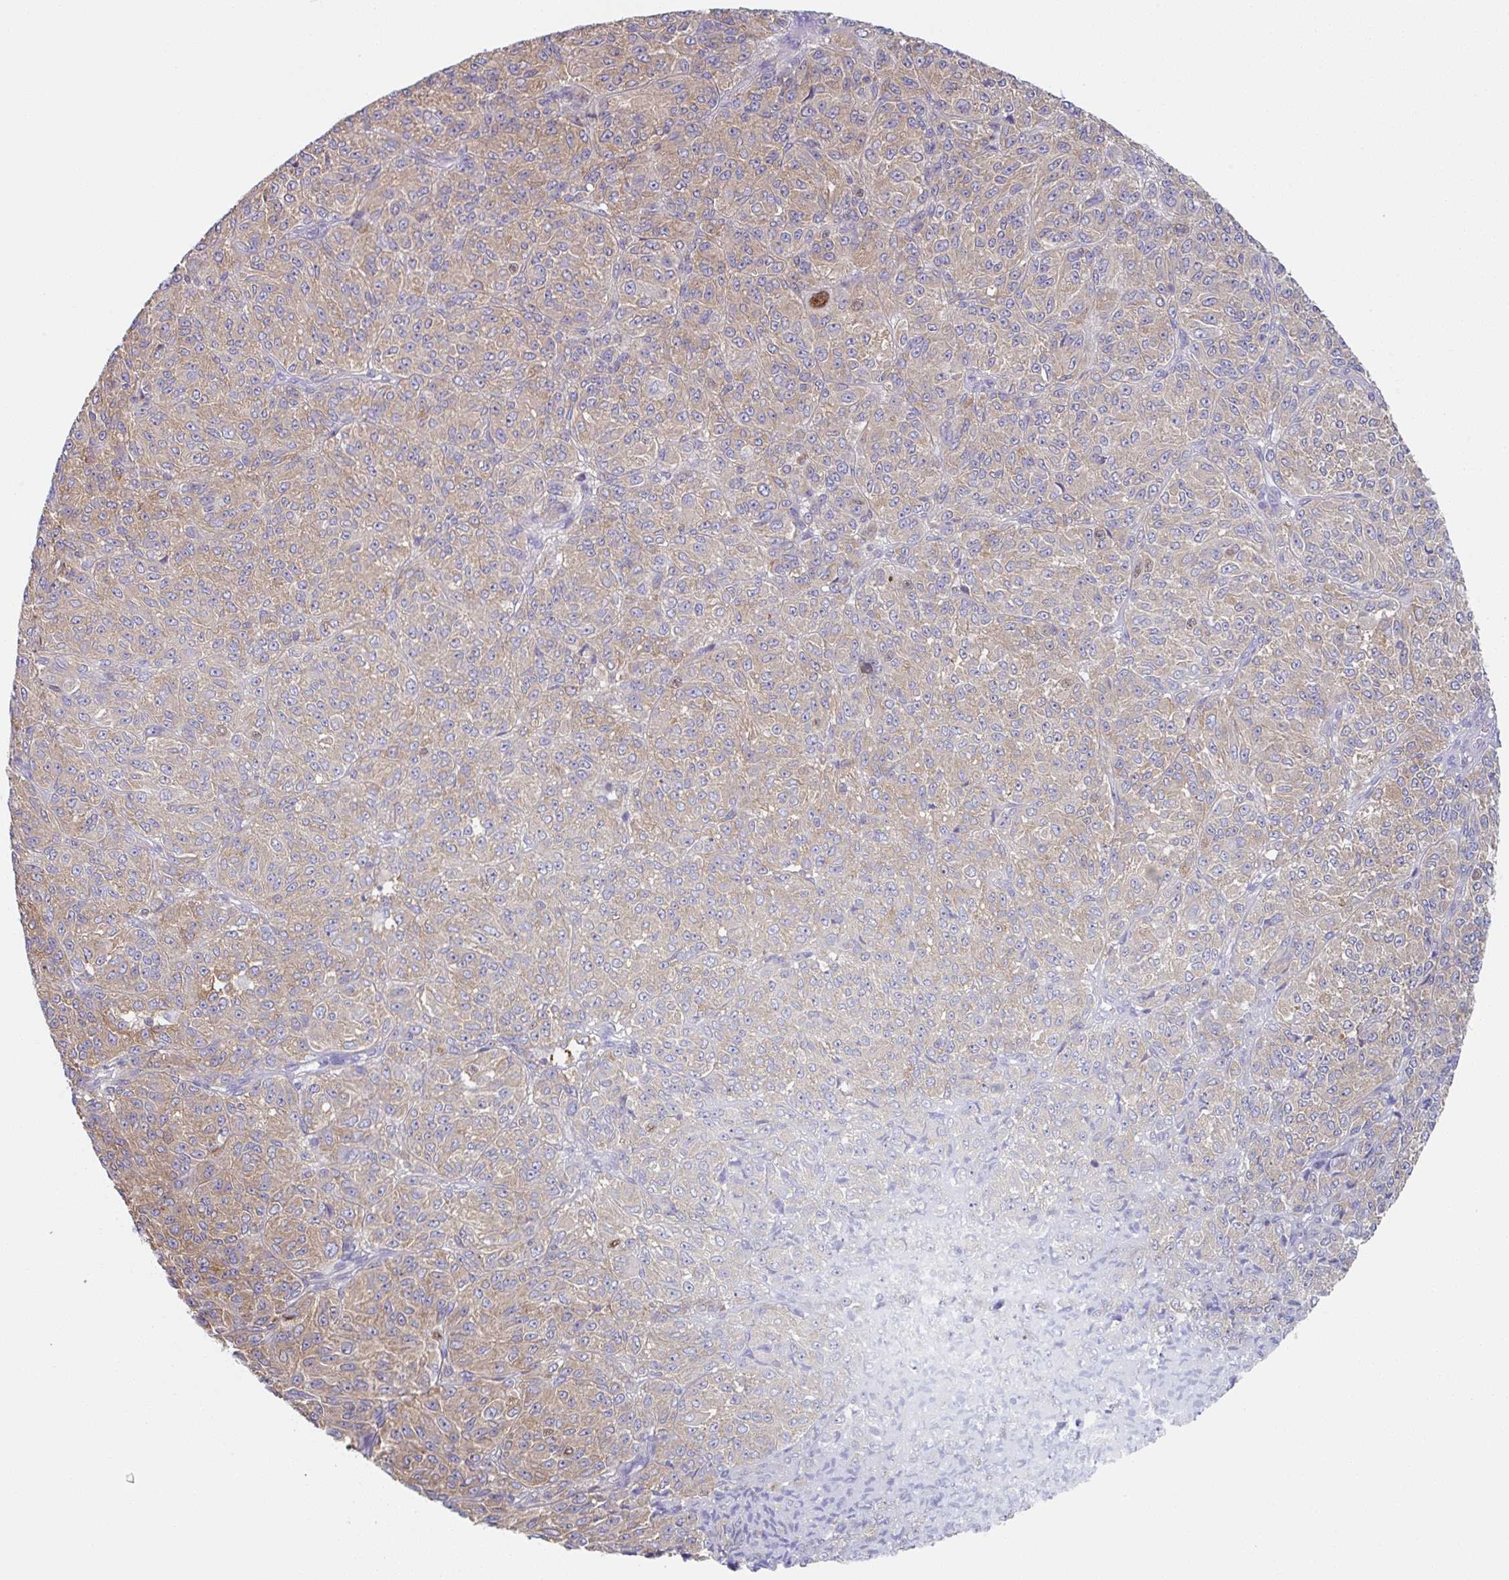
{"staining": {"intensity": "weak", "quantity": ">75%", "location": "cytoplasmic/membranous"}, "tissue": "melanoma", "cell_type": "Tumor cells", "image_type": "cancer", "snomed": [{"axis": "morphology", "description": "Malignant melanoma, Metastatic site"}, {"axis": "topography", "description": "Brain"}], "caption": "Immunohistochemistry image of malignant melanoma (metastatic site) stained for a protein (brown), which exhibits low levels of weak cytoplasmic/membranous expression in approximately >75% of tumor cells.", "gene": "AMPD2", "patient": {"sex": "female", "age": 56}}